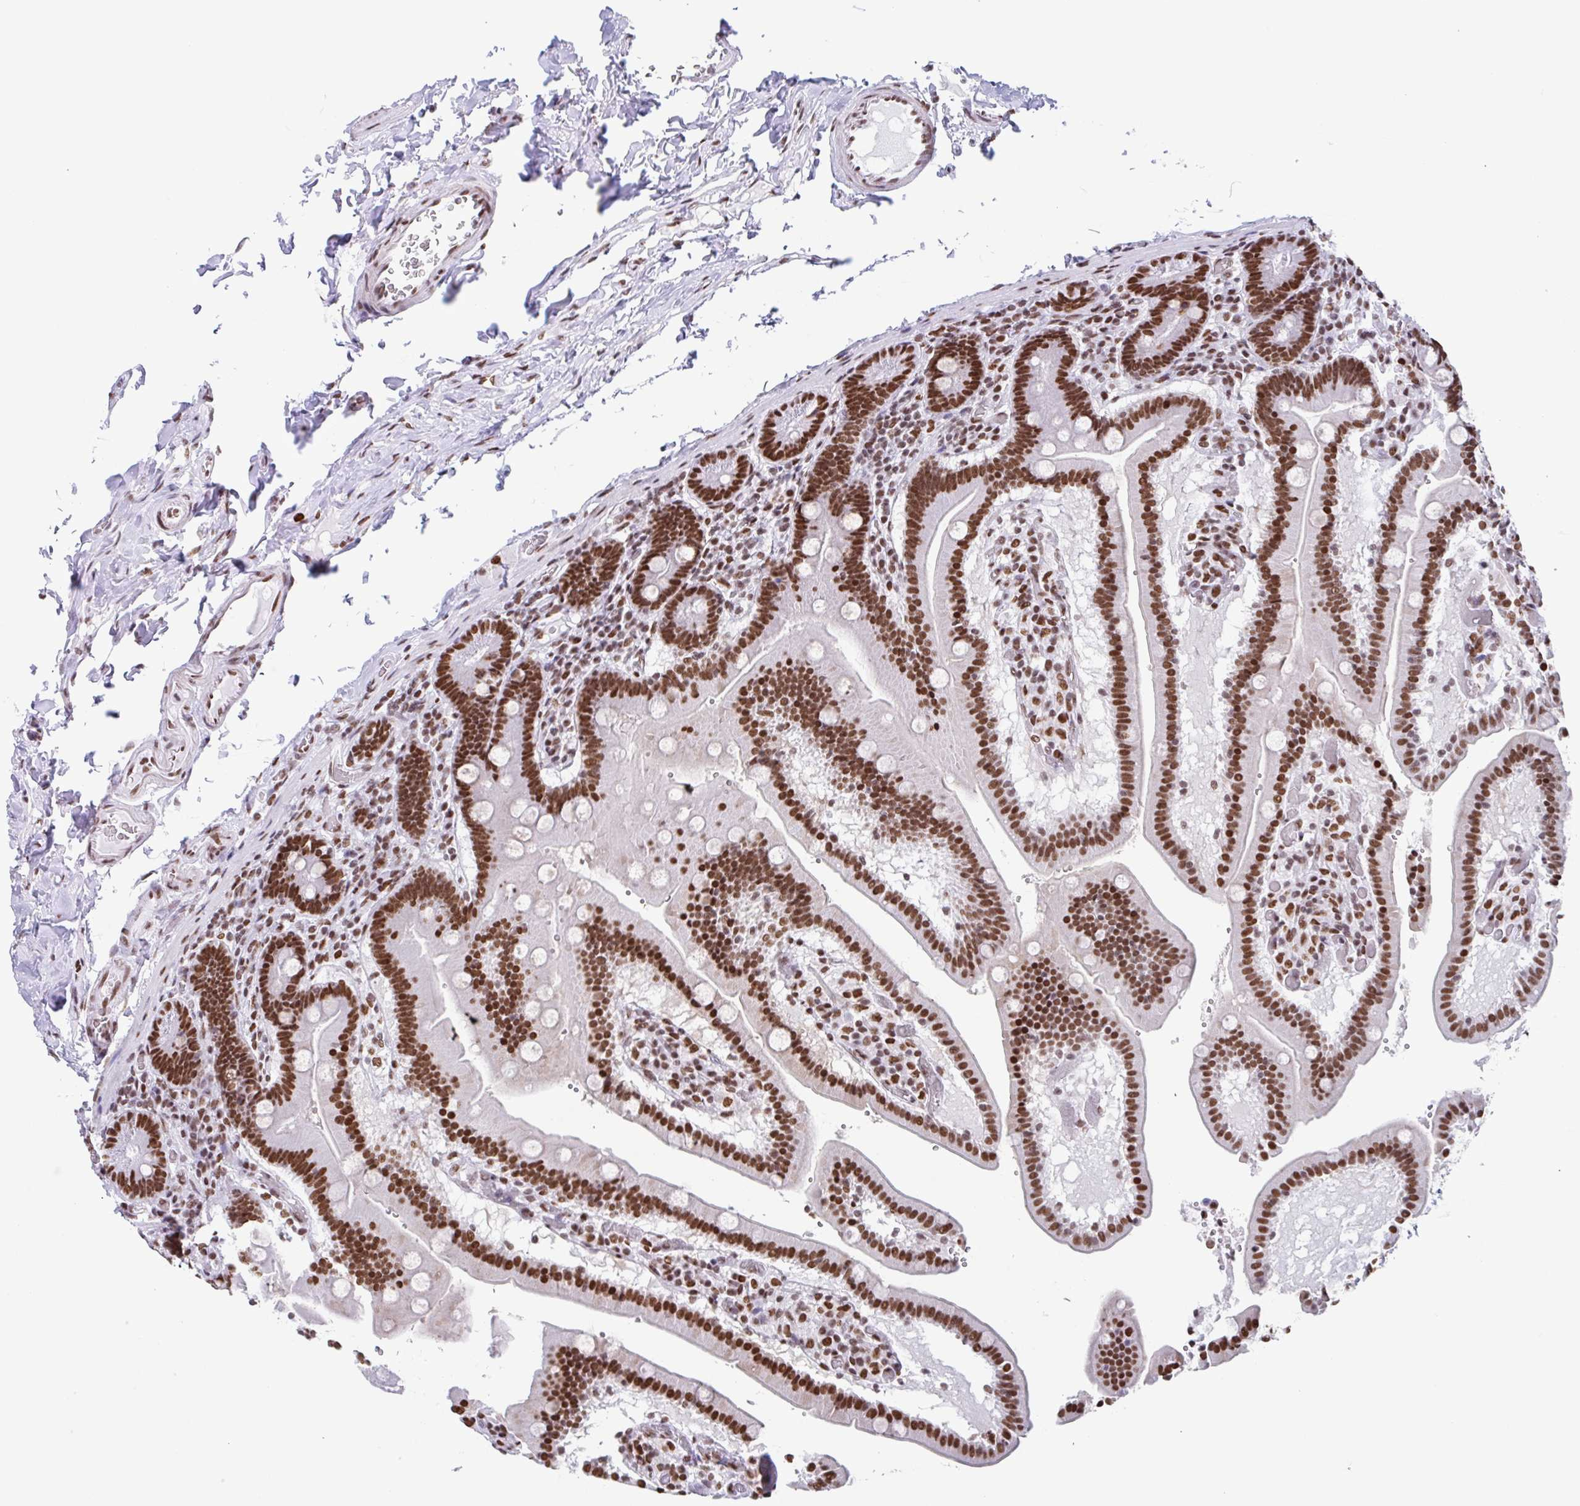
{"staining": {"intensity": "strong", "quantity": ">75%", "location": "nuclear"}, "tissue": "duodenum", "cell_type": "Glandular cells", "image_type": "normal", "snomed": [{"axis": "morphology", "description": "Normal tissue, NOS"}, {"axis": "topography", "description": "Duodenum"}], "caption": "Immunohistochemical staining of unremarkable human duodenum exhibits high levels of strong nuclear positivity in approximately >75% of glandular cells.", "gene": "KHDRBS1", "patient": {"sex": "female", "age": 62}}